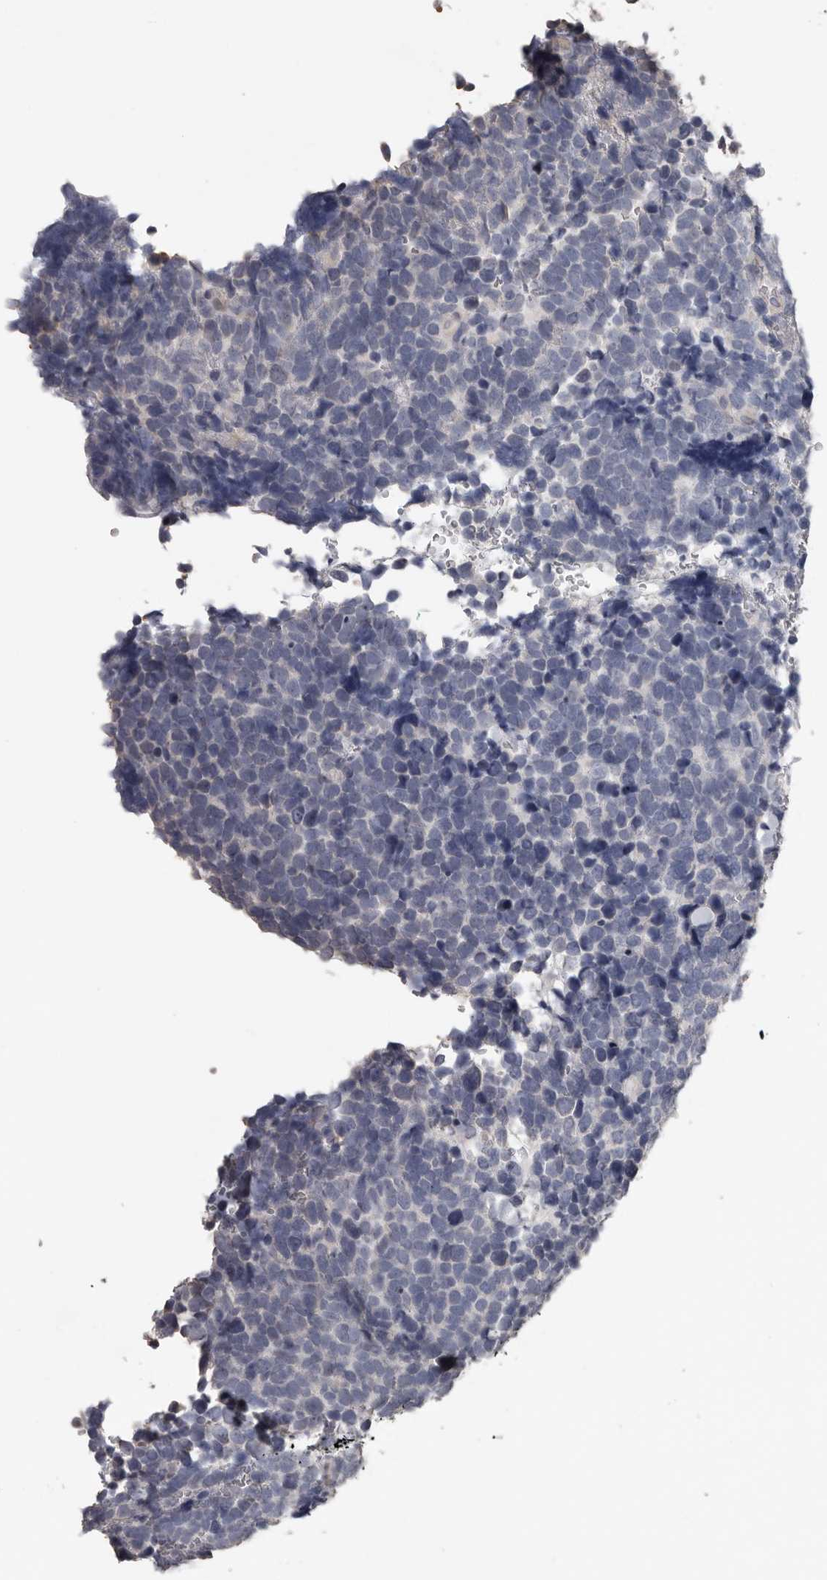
{"staining": {"intensity": "negative", "quantity": "none", "location": "none"}, "tissue": "urothelial cancer", "cell_type": "Tumor cells", "image_type": "cancer", "snomed": [{"axis": "morphology", "description": "Urothelial carcinoma, High grade"}, {"axis": "topography", "description": "Urinary bladder"}], "caption": "IHC of human urothelial cancer shows no expression in tumor cells.", "gene": "RNF217", "patient": {"sex": "female", "age": 82}}